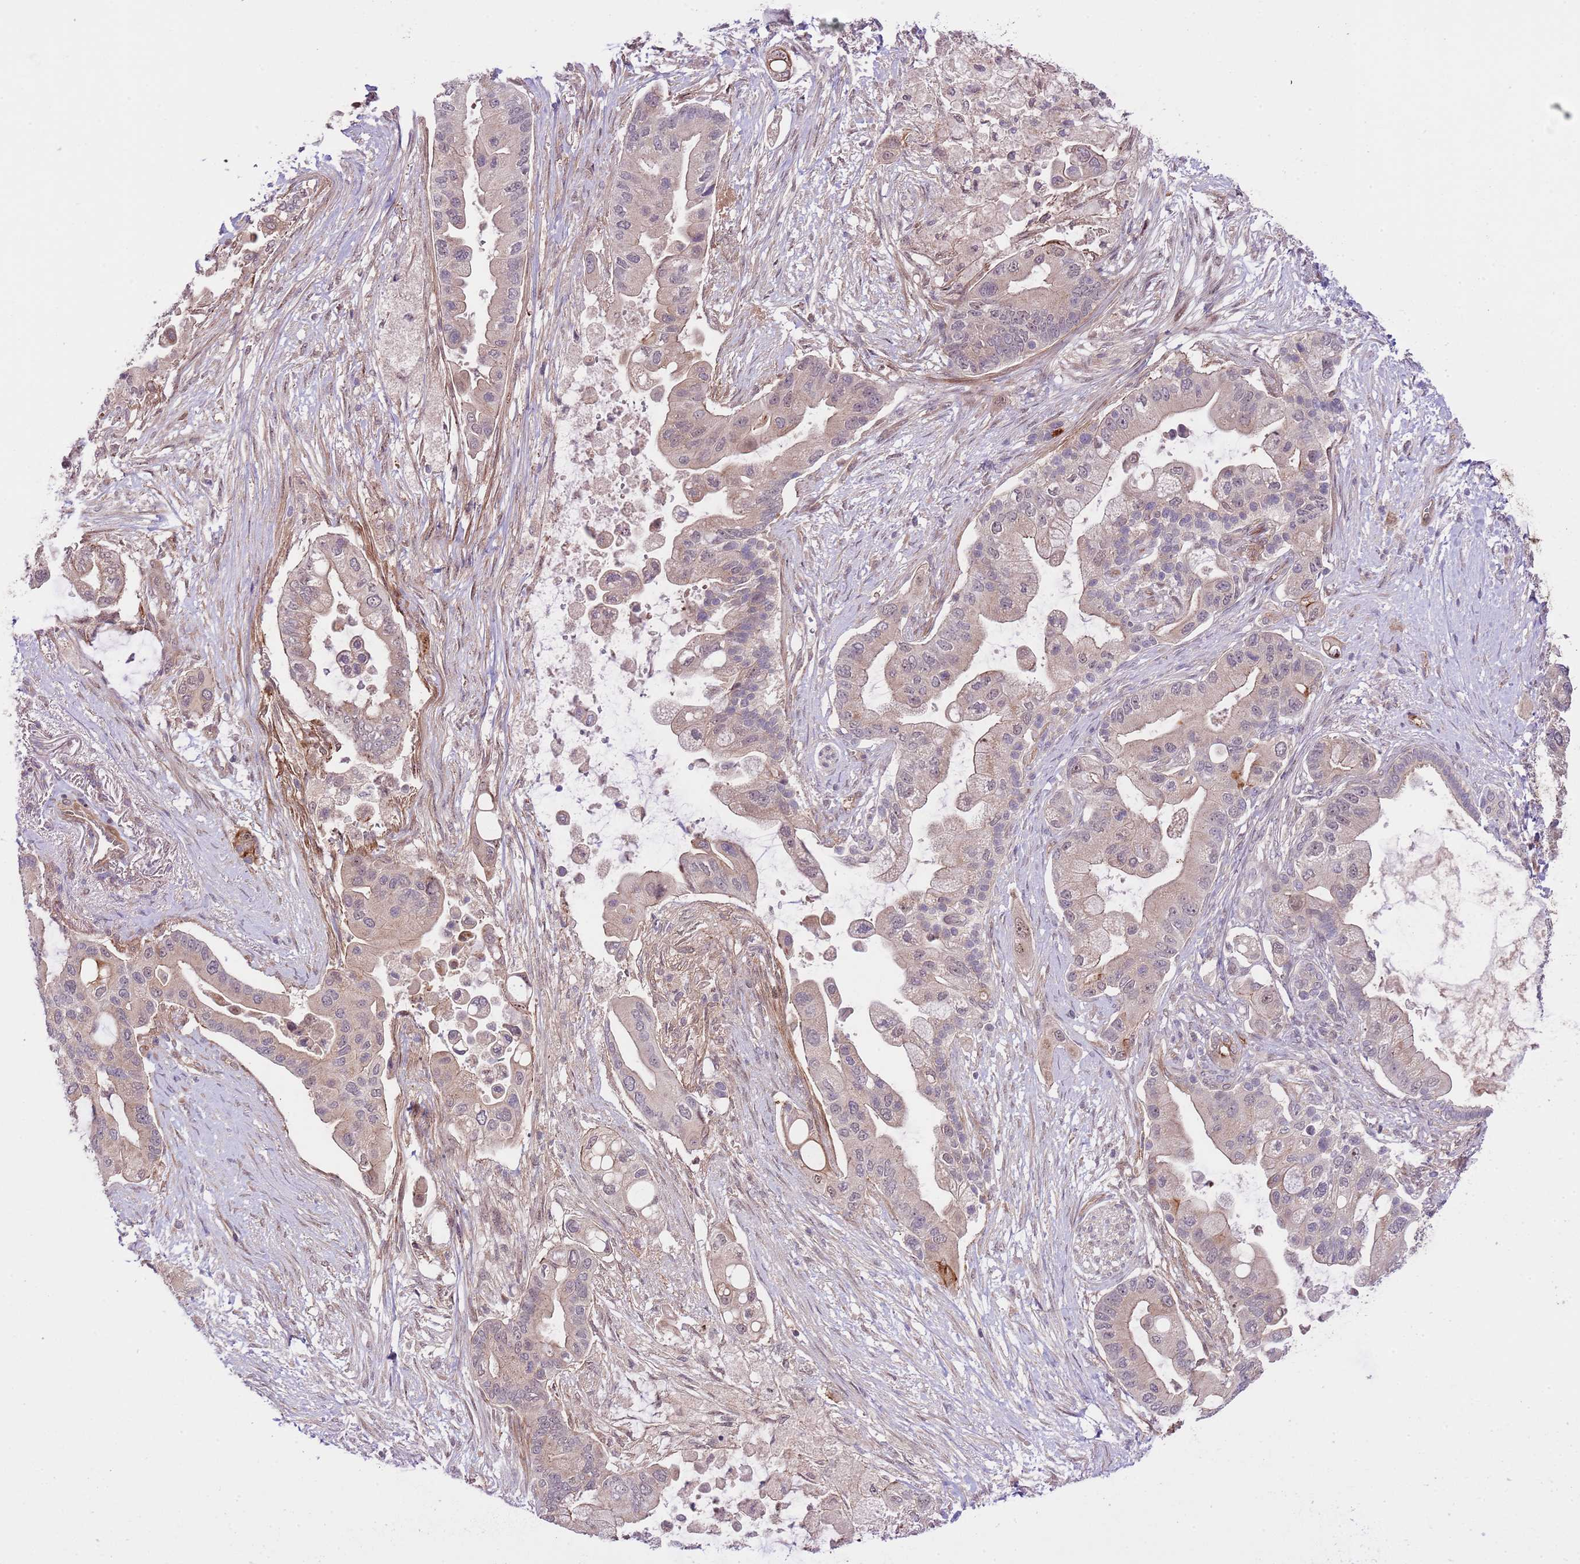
{"staining": {"intensity": "strong", "quantity": "<25%", "location": "cytoplasmic/membranous"}, "tissue": "pancreatic cancer", "cell_type": "Tumor cells", "image_type": "cancer", "snomed": [{"axis": "morphology", "description": "Adenocarcinoma, NOS"}, {"axis": "topography", "description": "Pancreas"}], "caption": "Pancreatic cancer (adenocarcinoma) stained for a protein displays strong cytoplasmic/membranous positivity in tumor cells. (brown staining indicates protein expression, while blue staining denotes nuclei).", "gene": "PRR16", "patient": {"sex": "male", "age": 57}}